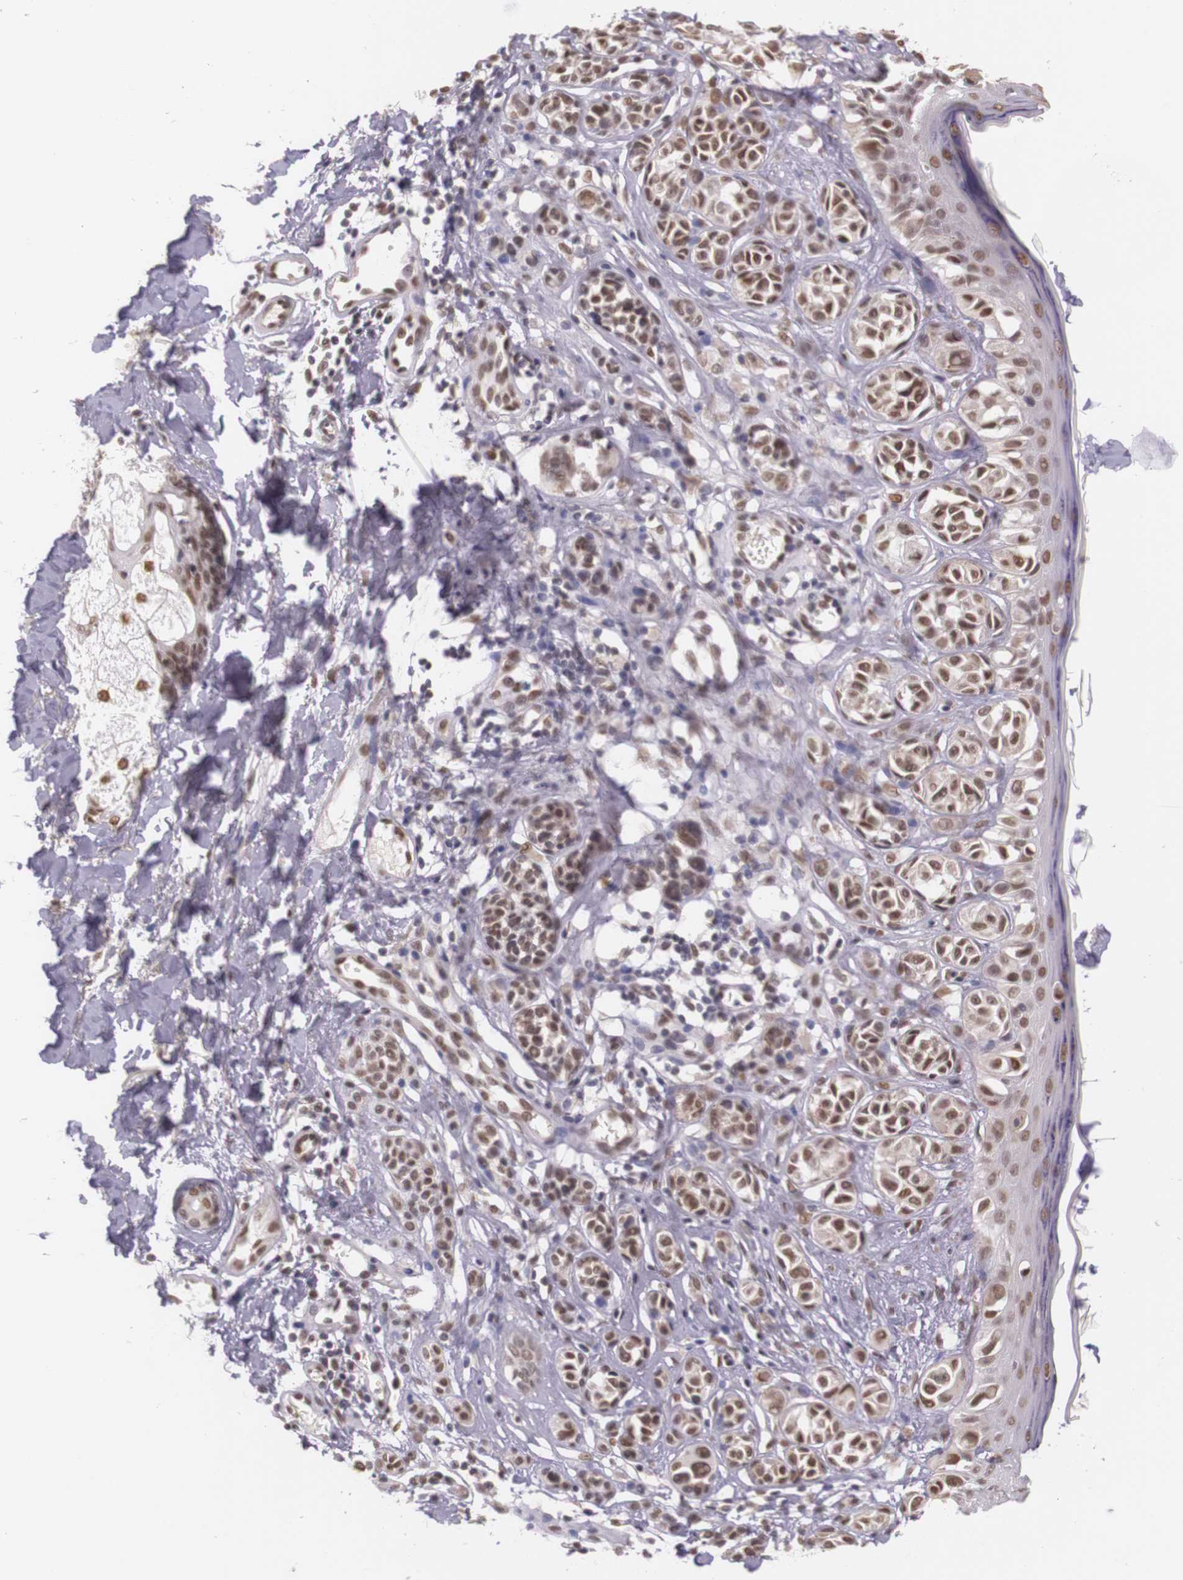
{"staining": {"intensity": "moderate", "quantity": ">75%", "location": "nuclear"}, "tissue": "melanoma", "cell_type": "Tumor cells", "image_type": "cancer", "snomed": [{"axis": "morphology", "description": "Malignant melanoma, NOS"}, {"axis": "topography", "description": "Skin"}], "caption": "Human malignant melanoma stained for a protein (brown) reveals moderate nuclear positive staining in about >75% of tumor cells.", "gene": "WDR13", "patient": {"sex": "male", "age": 40}}